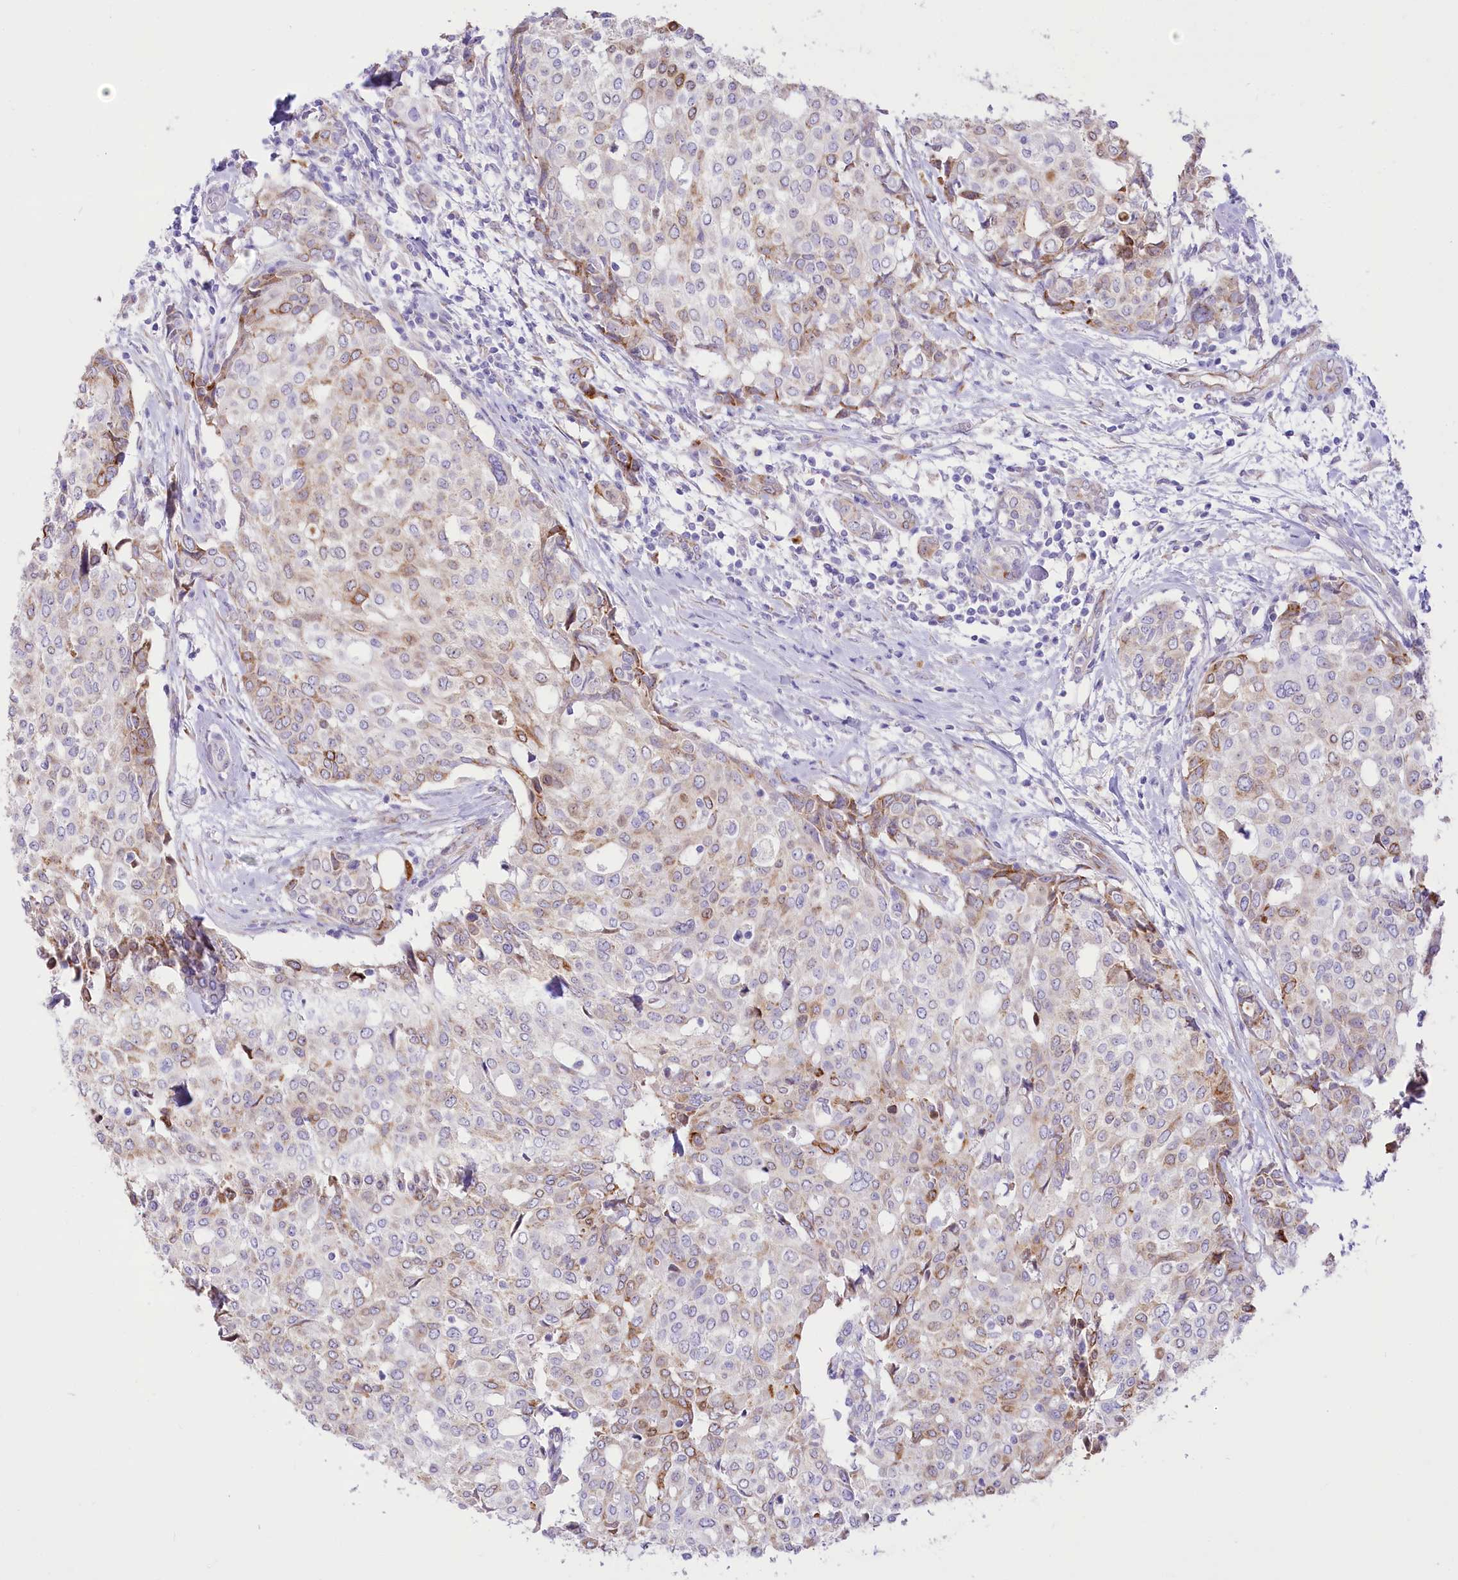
{"staining": {"intensity": "moderate", "quantity": "<25%", "location": "cytoplasmic/membranous"}, "tissue": "breast cancer", "cell_type": "Tumor cells", "image_type": "cancer", "snomed": [{"axis": "morphology", "description": "Lobular carcinoma"}, {"axis": "topography", "description": "Breast"}], "caption": "A high-resolution micrograph shows IHC staining of breast cancer, which reveals moderate cytoplasmic/membranous staining in approximately <25% of tumor cells.", "gene": "STT3B", "patient": {"sex": "female", "age": 51}}